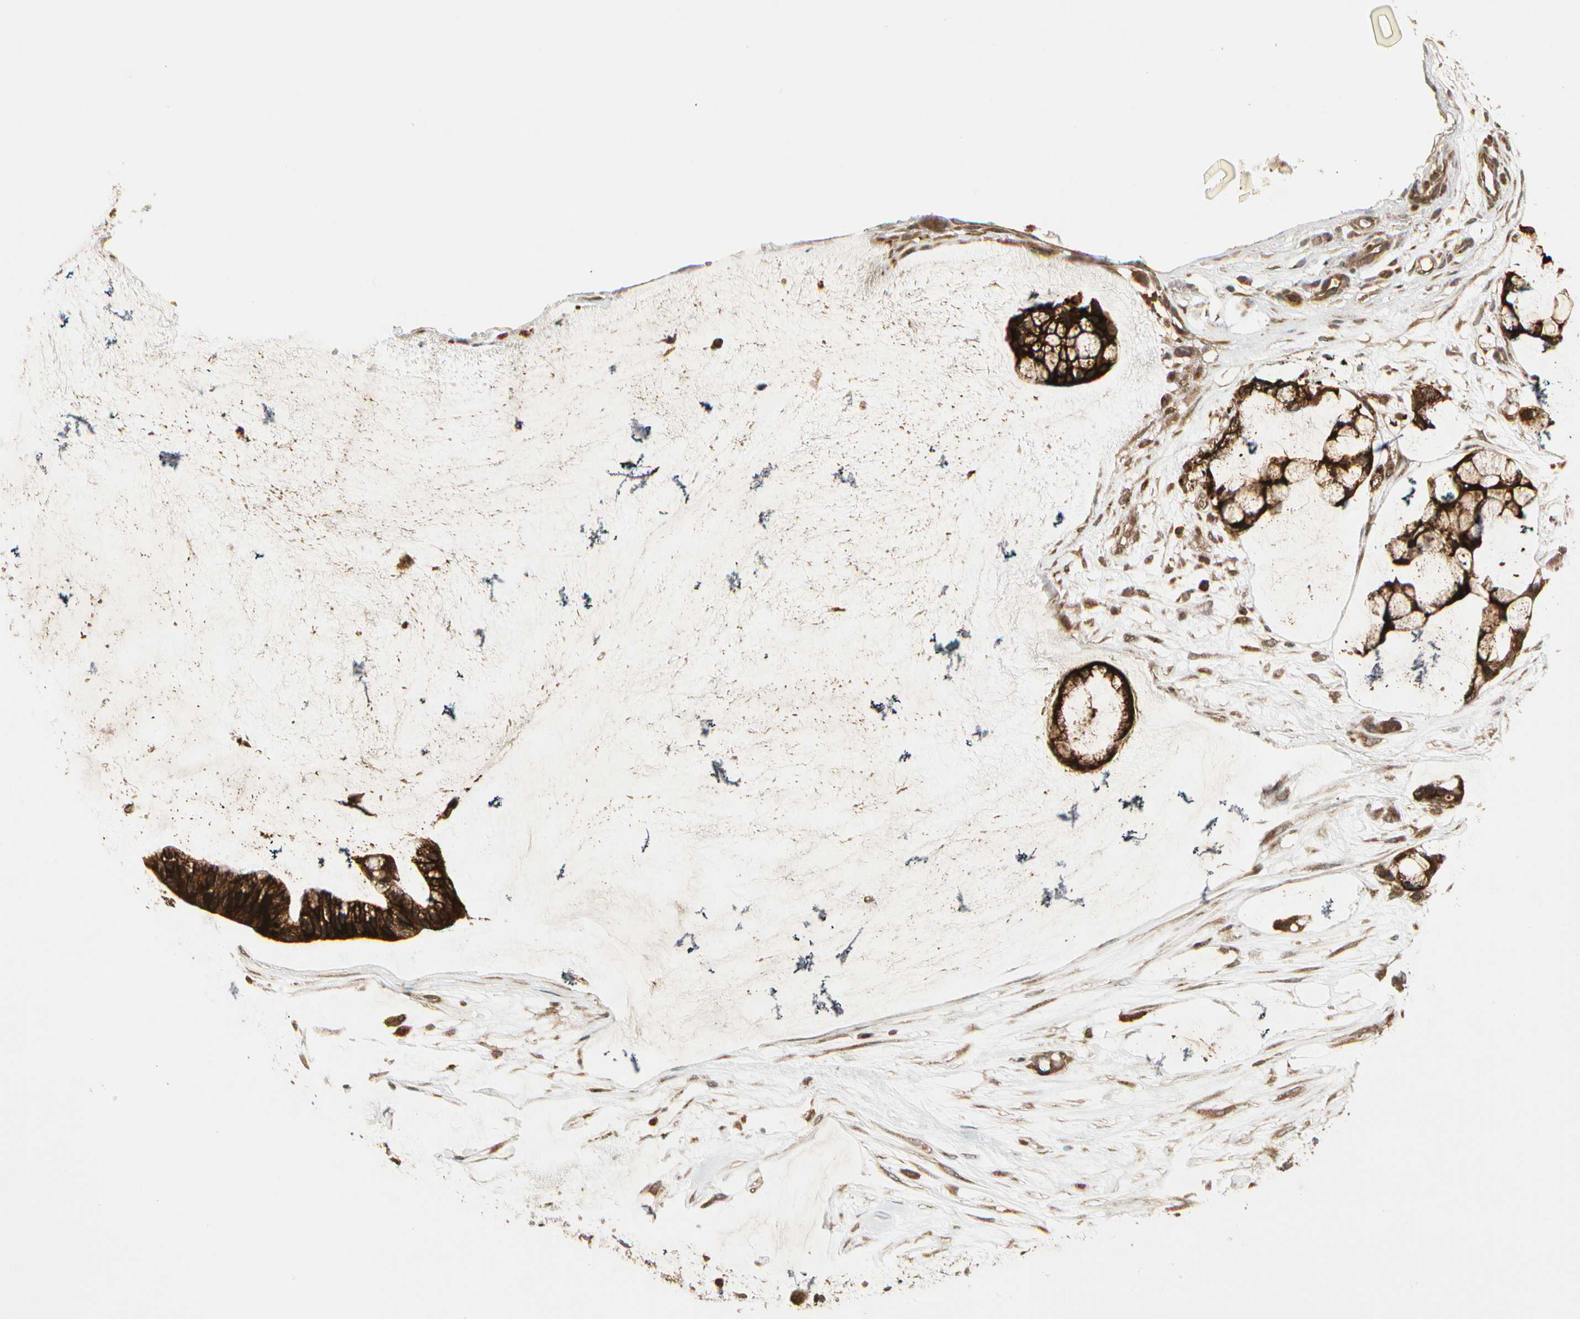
{"staining": {"intensity": "strong", "quantity": ">75%", "location": "cytoplasmic/membranous"}, "tissue": "ovarian cancer", "cell_type": "Tumor cells", "image_type": "cancer", "snomed": [{"axis": "morphology", "description": "Cystadenocarcinoma, mucinous, NOS"}, {"axis": "topography", "description": "Ovary"}], "caption": "A brown stain shows strong cytoplasmic/membranous positivity of a protein in ovarian mucinous cystadenocarcinoma tumor cells. (IHC, brightfield microscopy, high magnification).", "gene": "GLUL", "patient": {"sex": "female", "age": 39}}